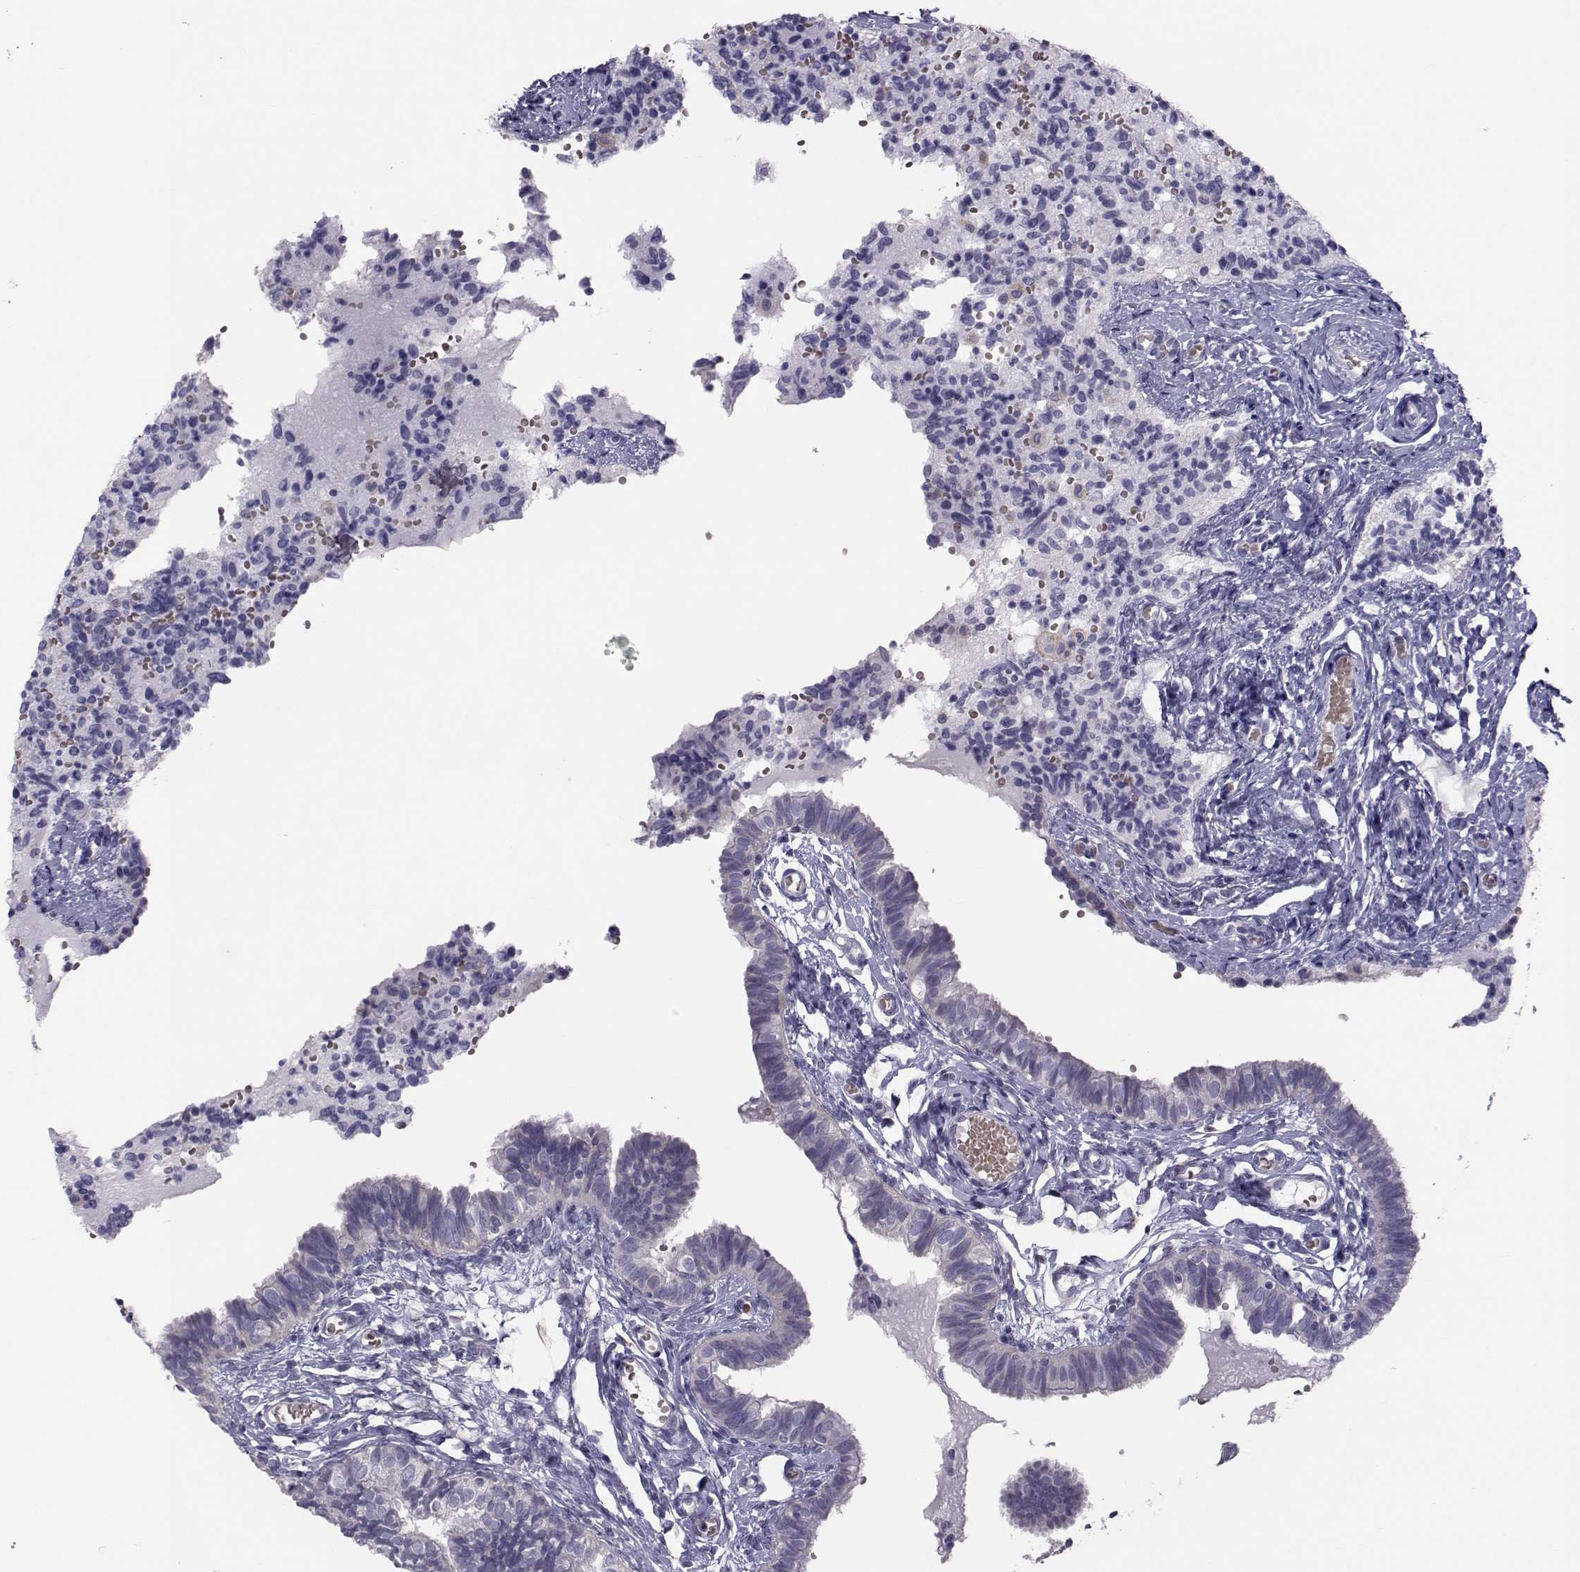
{"staining": {"intensity": "negative", "quantity": "none", "location": "none"}, "tissue": "fallopian tube", "cell_type": "Glandular cells", "image_type": "normal", "snomed": [{"axis": "morphology", "description": "Normal tissue, NOS"}, {"axis": "topography", "description": "Fallopian tube"}], "caption": "Fallopian tube was stained to show a protein in brown. There is no significant staining in glandular cells. (DAB immunohistochemistry (IHC) visualized using brightfield microscopy, high magnification).", "gene": "GARIN3", "patient": {"sex": "female", "age": 47}}